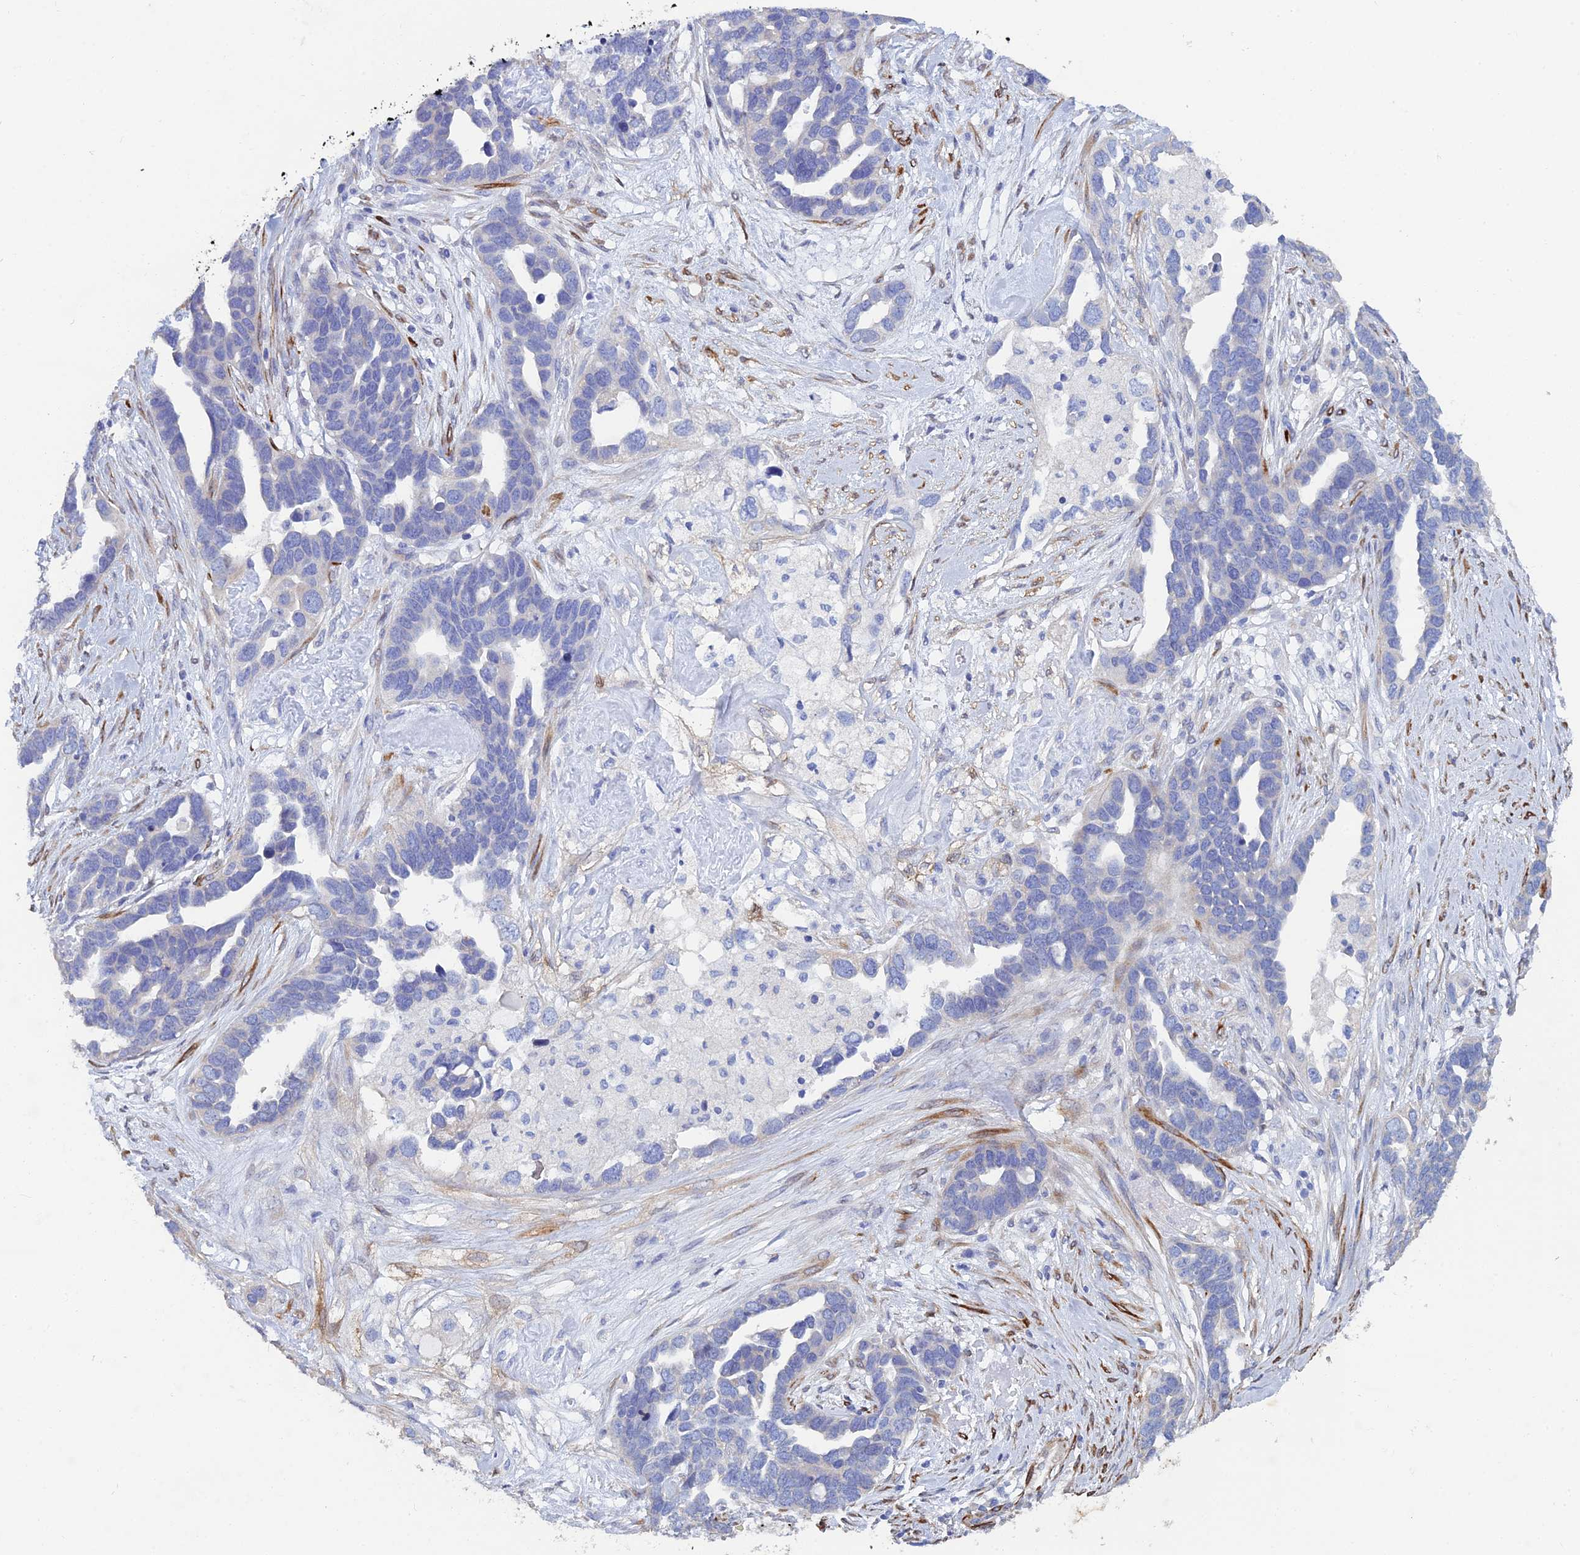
{"staining": {"intensity": "negative", "quantity": "none", "location": "none"}, "tissue": "ovarian cancer", "cell_type": "Tumor cells", "image_type": "cancer", "snomed": [{"axis": "morphology", "description": "Cystadenocarcinoma, serous, NOS"}, {"axis": "topography", "description": "Ovary"}], "caption": "Ovarian cancer stained for a protein using immunohistochemistry exhibits no staining tumor cells.", "gene": "PCDHA8", "patient": {"sex": "female", "age": 54}}